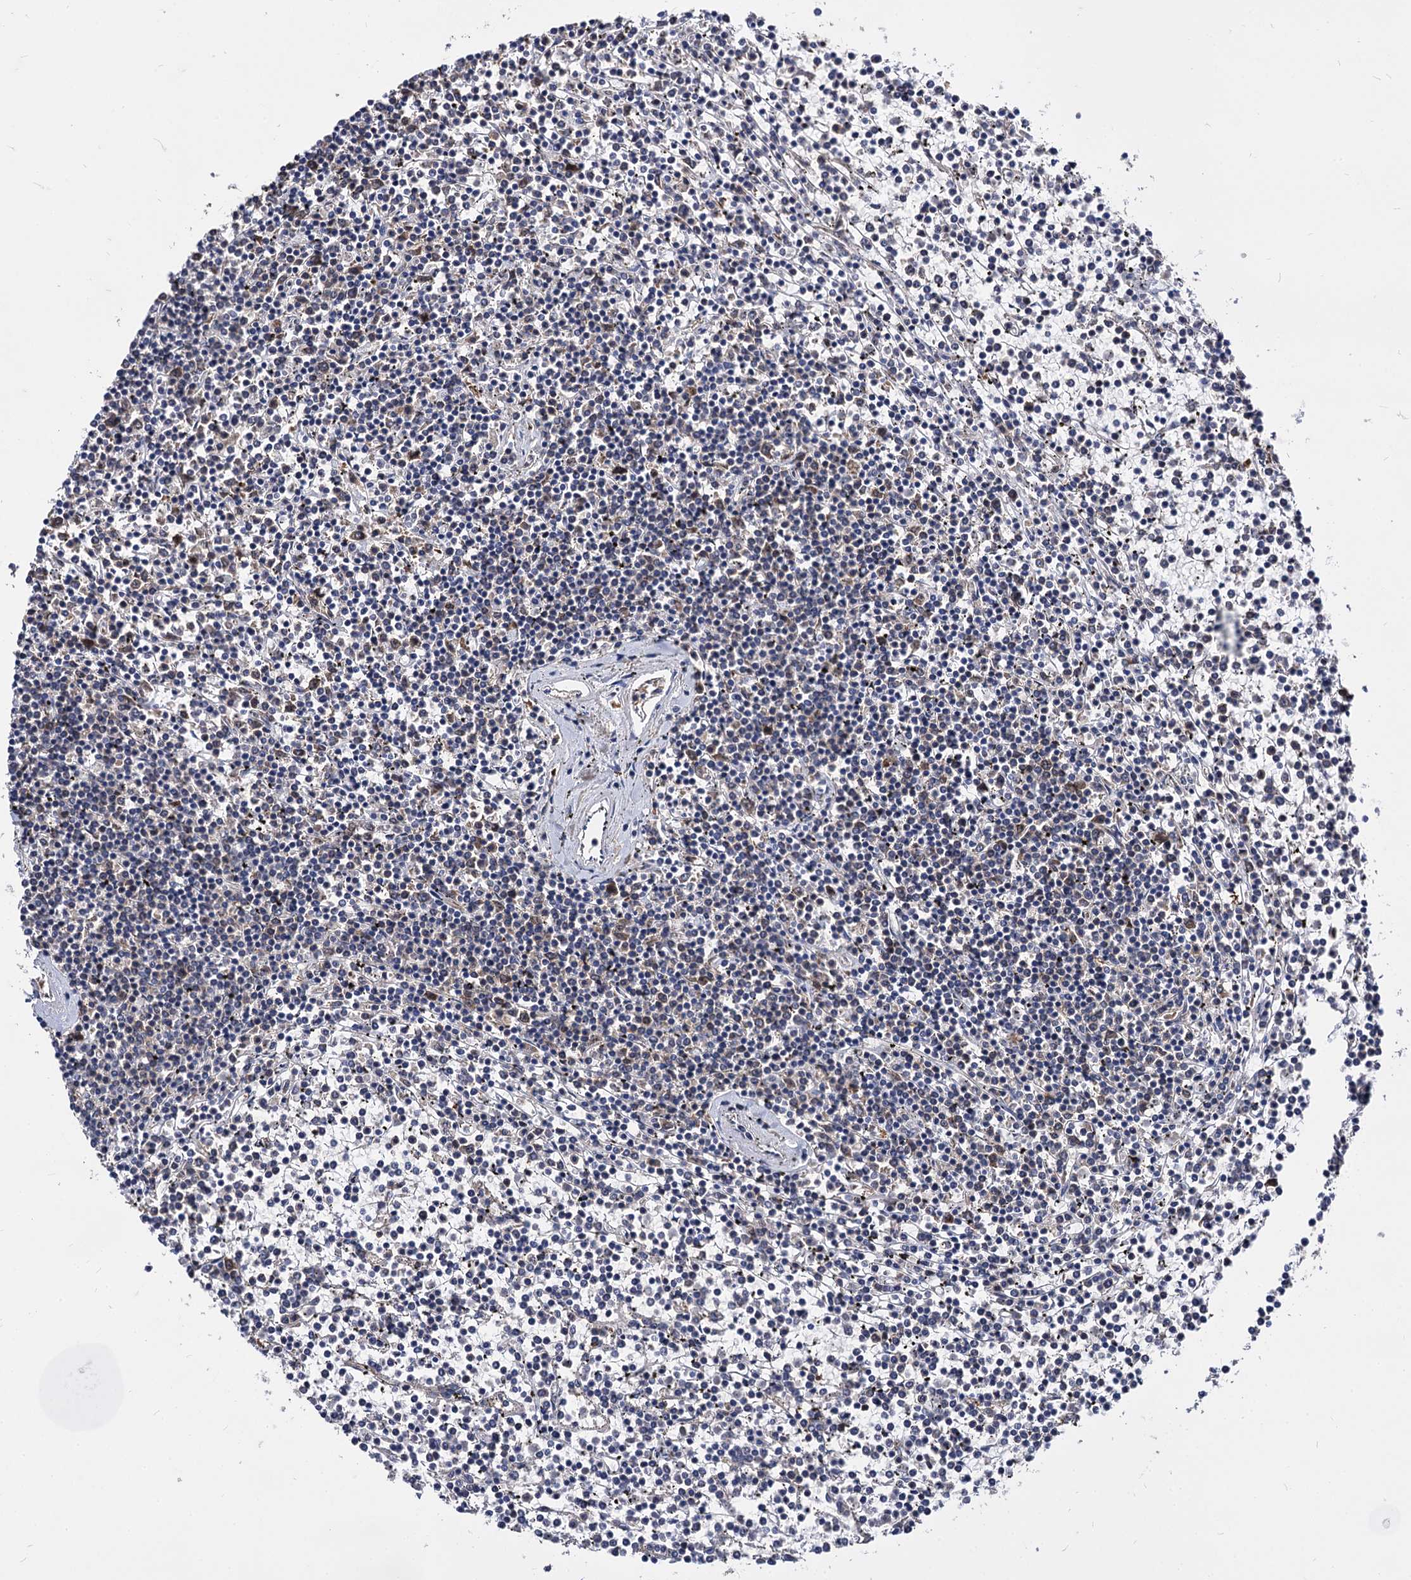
{"staining": {"intensity": "negative", "quantity": "none", "location": "none"}, "tissue": "lymphoma", "cell_type": "Tumor cells", "image_type": "cancer", "snomed": [{"axis": "morphology", "description": "Malignant lymphoma, non-Hodgkin's type, Low grade"}, {"axis": "topography", "description": "Spleen"}], "caption": "A photomicrograph of human malignant lymphoma, non-Hodgkin's type (low-grade) is negative for staining in tumor cells. Brightfield microscopy of IHC stained with DAB (brown) and hematoxylin (blue), captured at high magnification.", "gene": "NME1", "patient": {"sex": "female", "age": 19}}